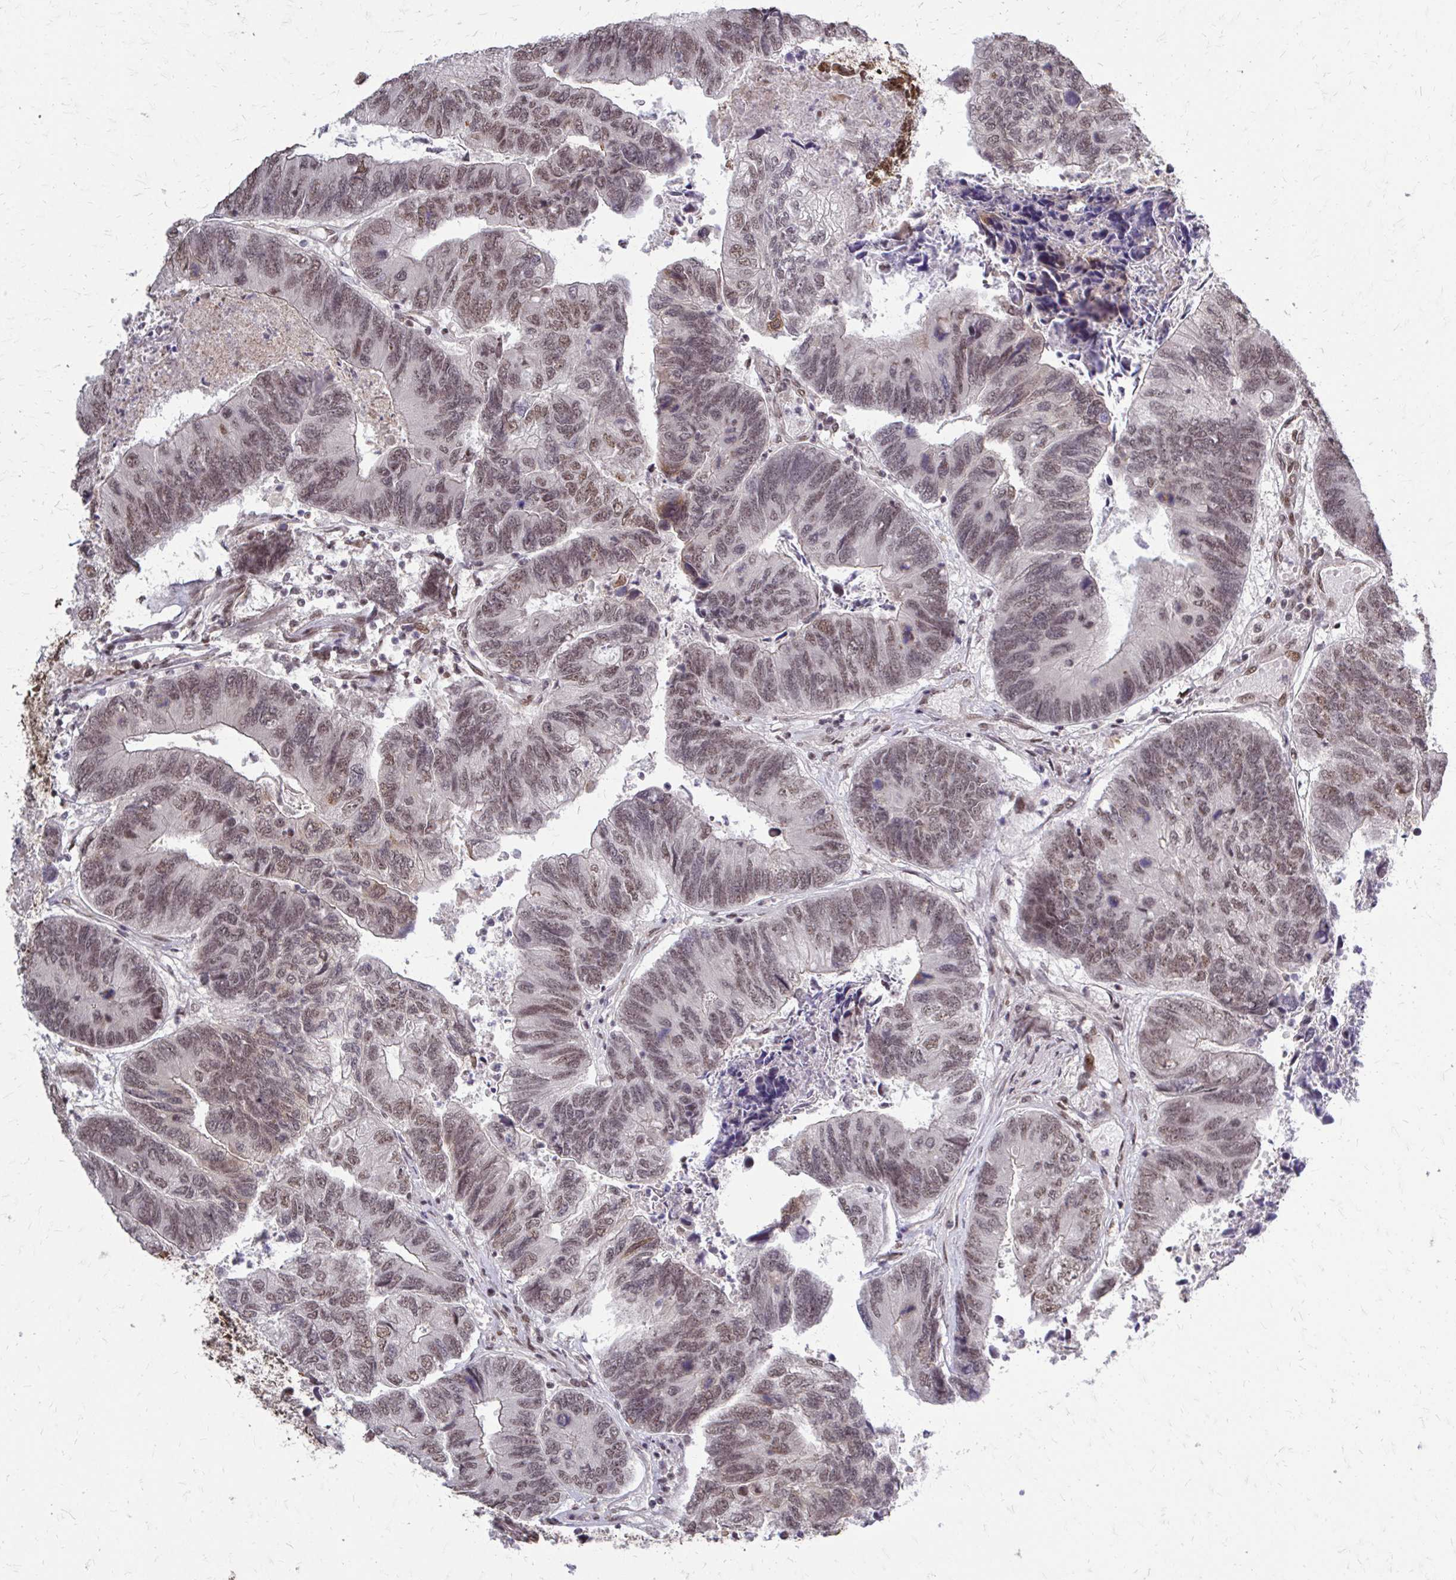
{"staining": {"intensity": "moderate", "quantity": ">75%", "location": "nuclear"}, "tissue": "colorectal cancer", "cell_type": "Tumor cells", "image_type": "cancer", "snomed": [{"axis": "morphology", "description": "Adenocarcinoma, NOS"}, {"axis": "topography", "description": "Colon"}], "caption": "Human adenocarcinoma (colorectal) stained with a protein marker displays moderate staining in tumor cells.", "gene": "SS18", "patient": {"sex": "female", "age": 67}}